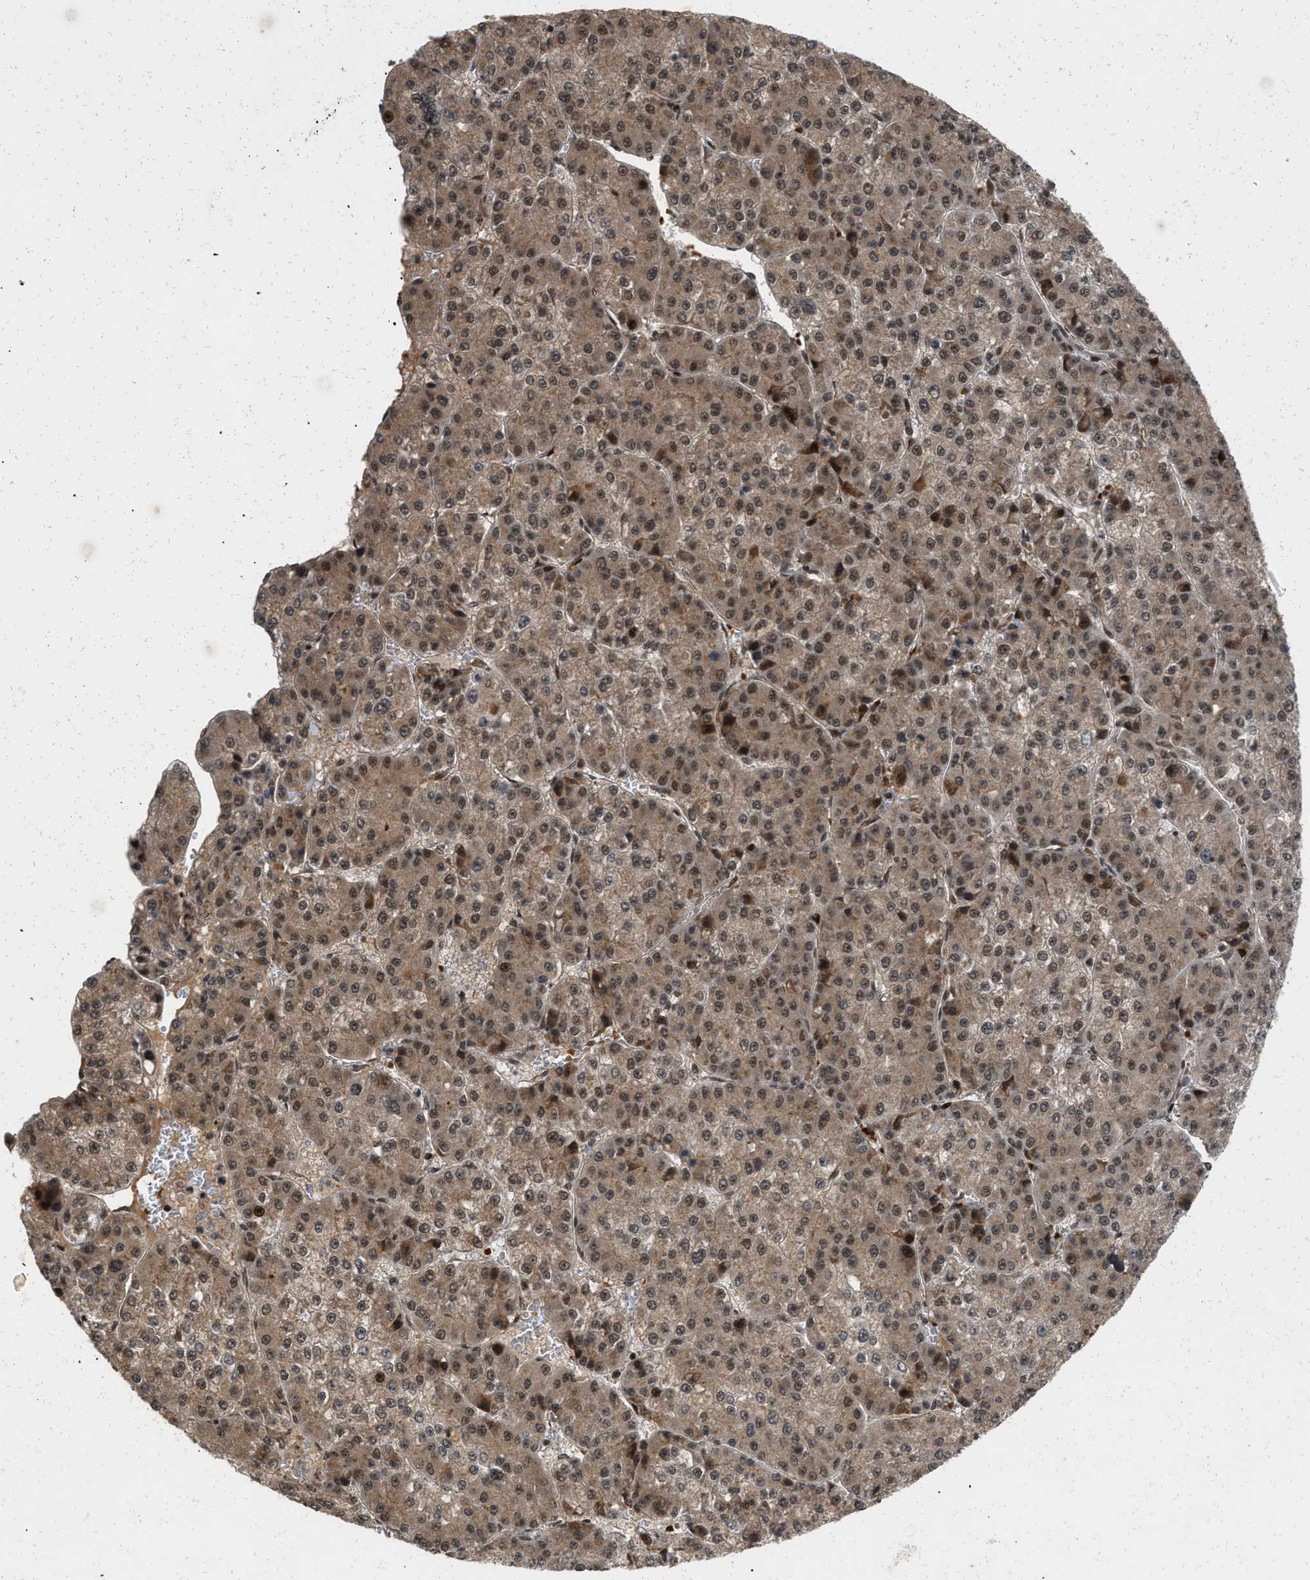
{"staining": {"intensity": "moderate", "quantity": ">75%", "location": "cytoplasmic/membranous,nuclear"}, "tissue": "liver cancer", "cell_type": "Tumor cells", "image_type": "cancer", "snomed": [{"axis": "morphology", "description": "Carcinoma, Hepatocellular, NOS"}, {"axis": "topography", "description": "Liver"}], "caption": "Hepatocellular carcinoma (liver) stained with a protein marker demonstrates moderate staining in tumor cells.", "gene": "ANKRD11", "patient": {"sex": "female", "age": 73}}